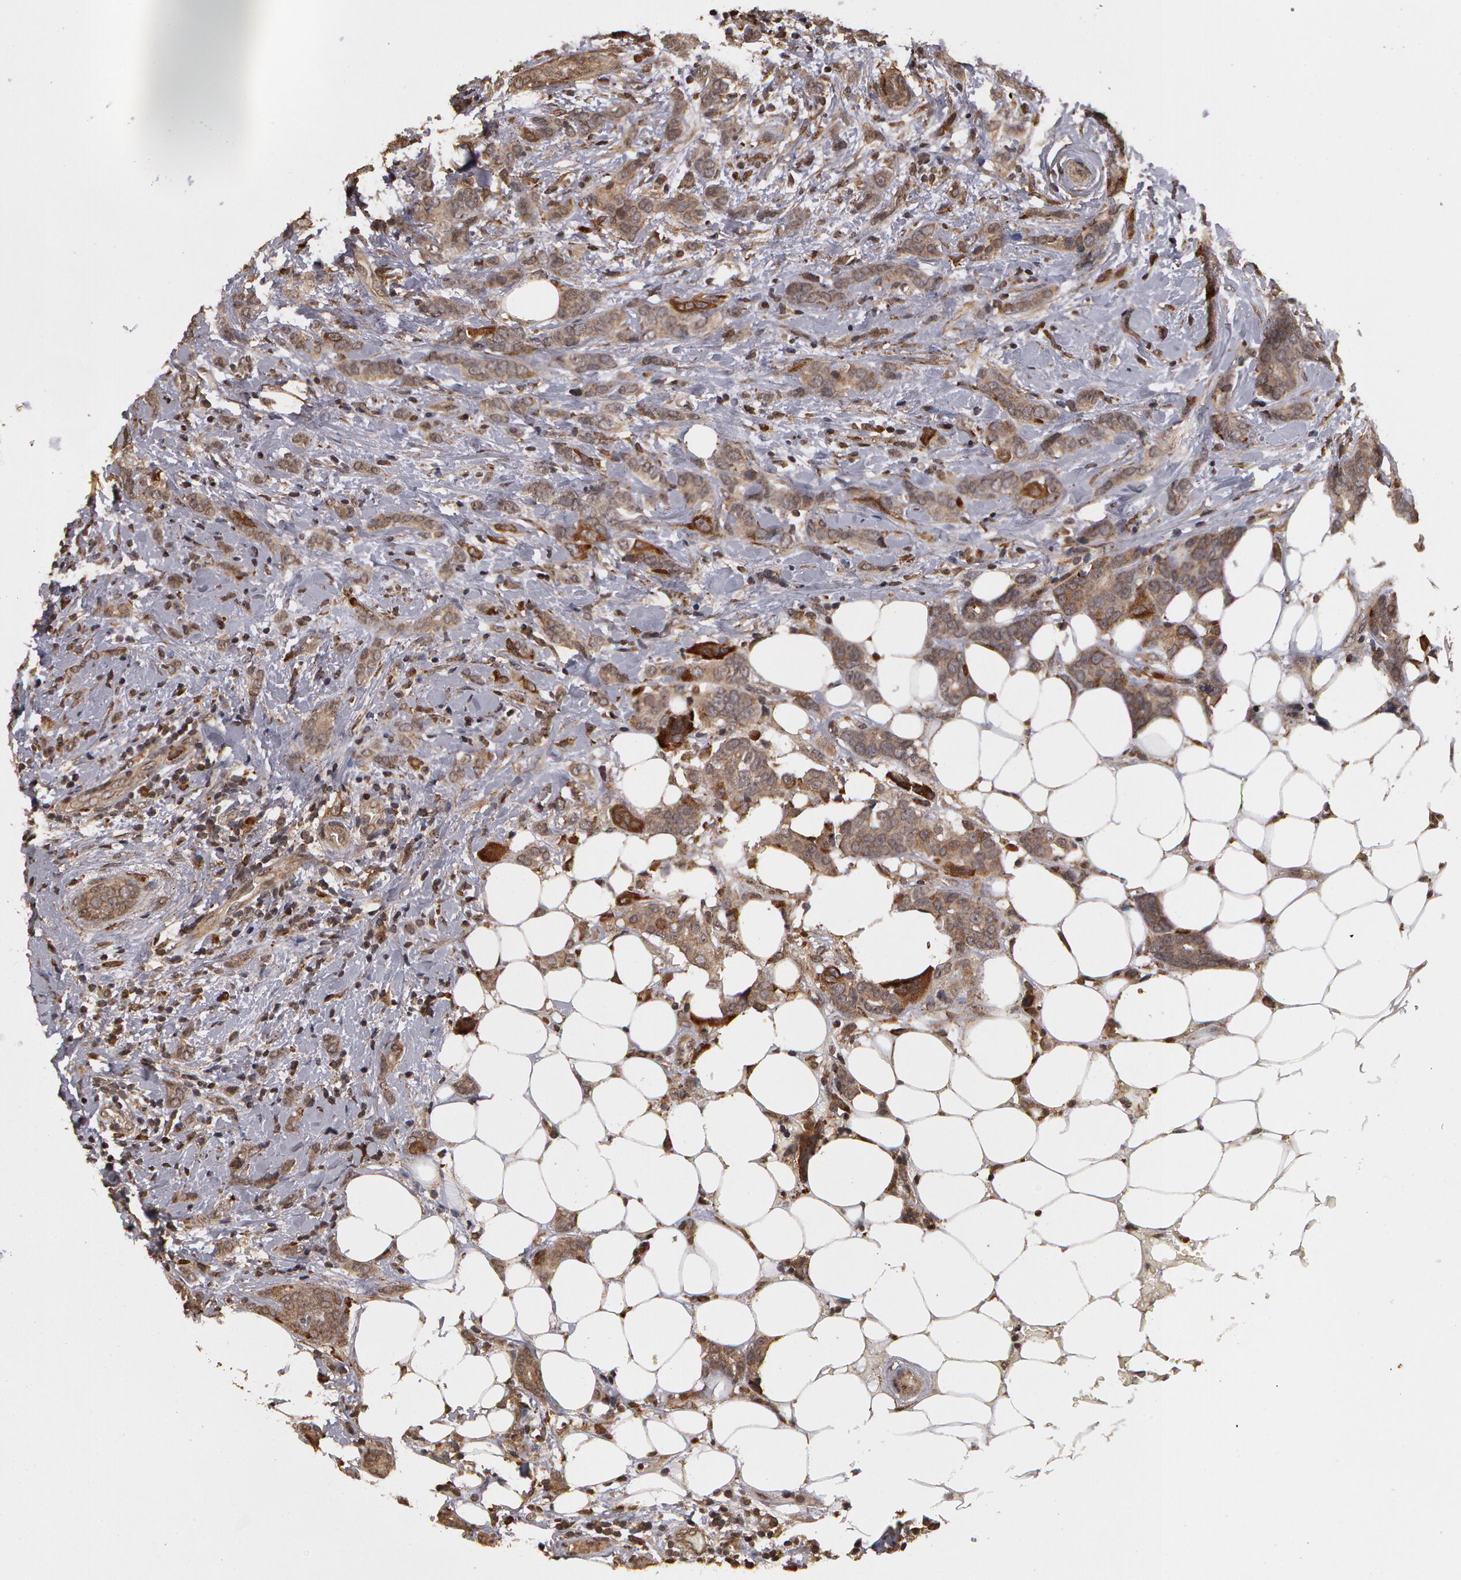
{"staining": {"intensity": "weak", "quantity": ">75%", "location": "cytoplasmic/membranous"}, "tissue": "breast cancer", "cell_type": "Tumor cells", "image_type": "cancer", "snomed": [{"axis": "morphology", "description": "Duct carcinoma"}, {"axis": "topography", "description": "Breast"}], "caption": "Immunohistochemistry (IHC) of breast cancer (invasive ductal carcinoma) demonstrates low levels of weak cytoplasmic/membranous positivity in about >75% of tumor cells. Using DAB (brown) and hematoxylin (blue) stains, captured at high magnification using brightfield microscopy.", "gene": "CALR", "patient": {"sex": "female", "age": 53}}